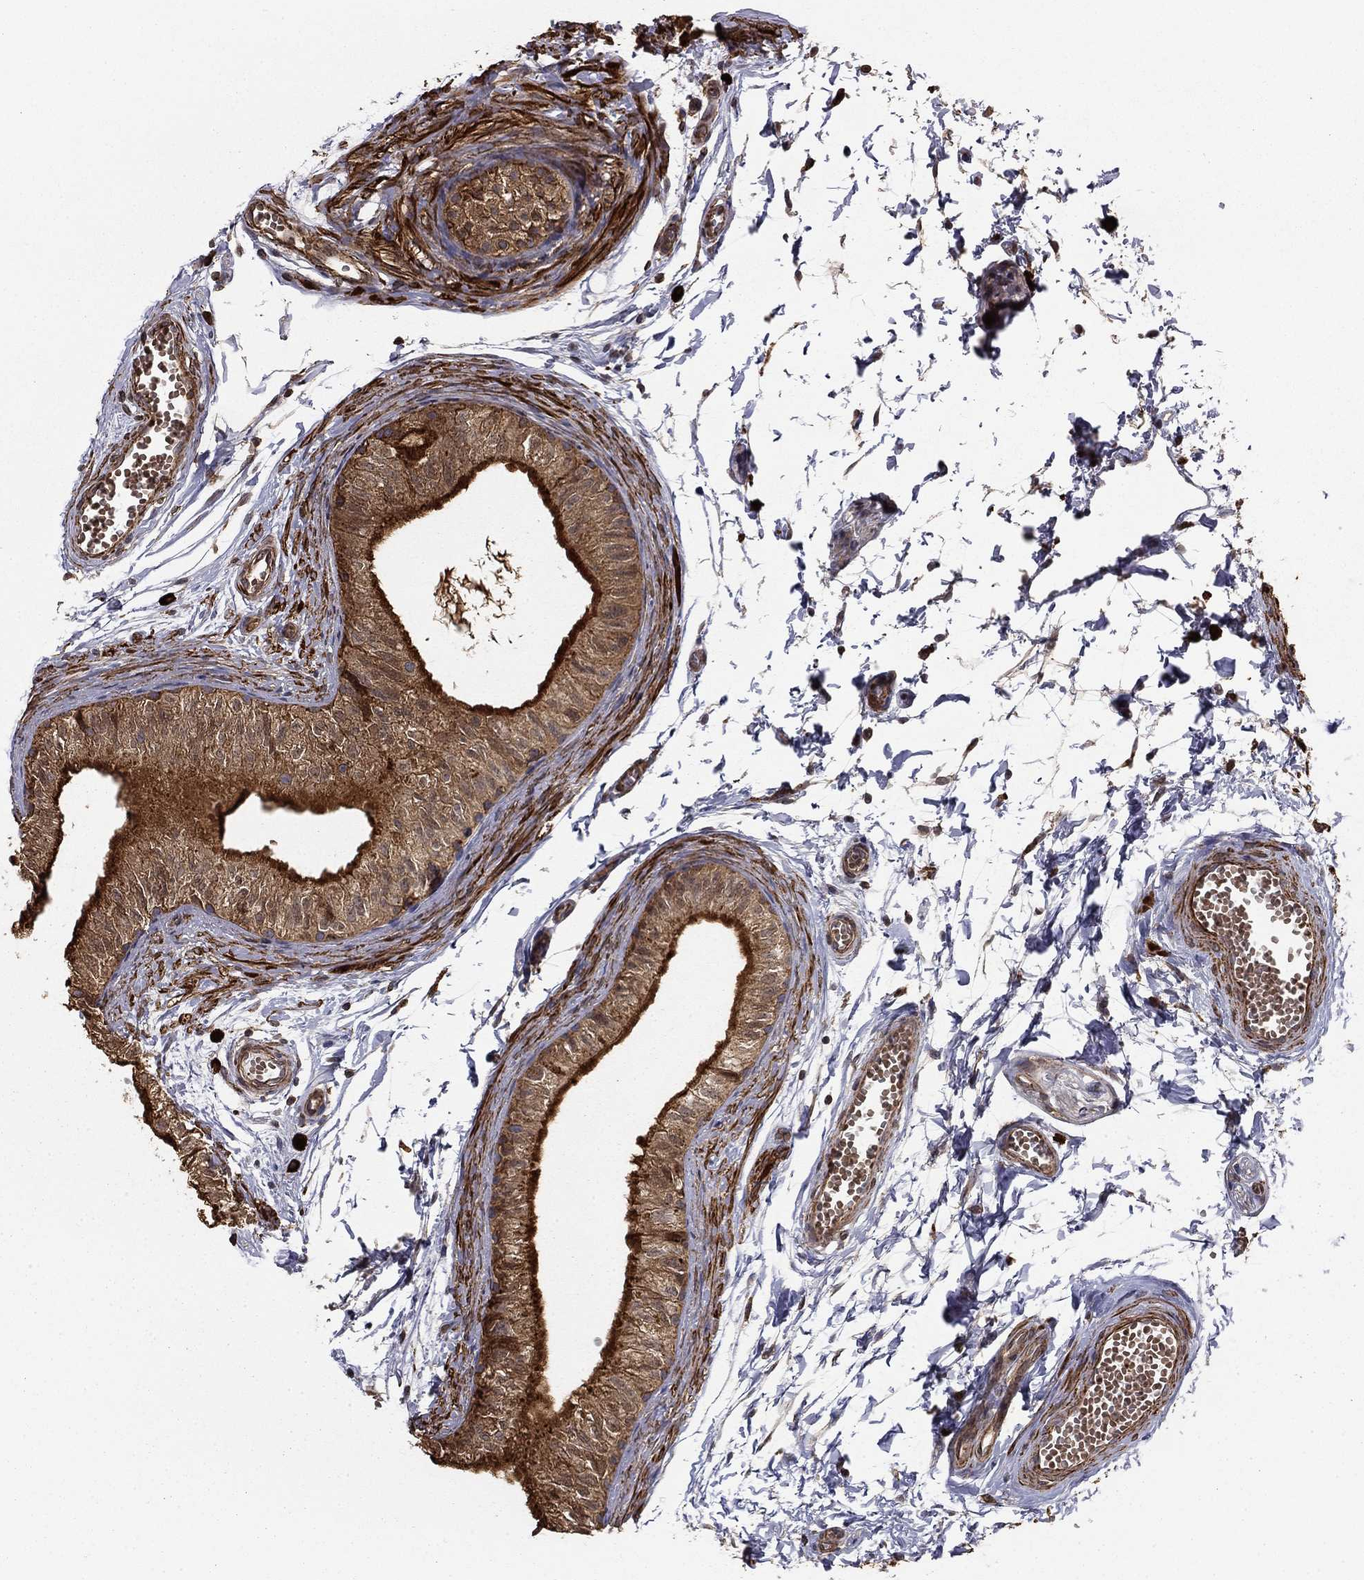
{"staining": {"intensity": "moderate", "quantity": "25%-75%", "location": "cytoplasmic/membranous"}, "tissue": "epididymis", "cell_type": "Glandular cells", "image_type": "normal", "snomed": [{"axis": "morphology", "description": "Normal tissue, NOS"}, {"axis": "topography", "description": "Epididymis"}], "caption": "There is medium levels of moderate cytoplasmic/membranous expression in glandular cells of normal epididymis, as demonstrated by immunohistochemical staining (brown color).", "gene": "HABP4", "patient": {"sex": "male", "age": 22}}